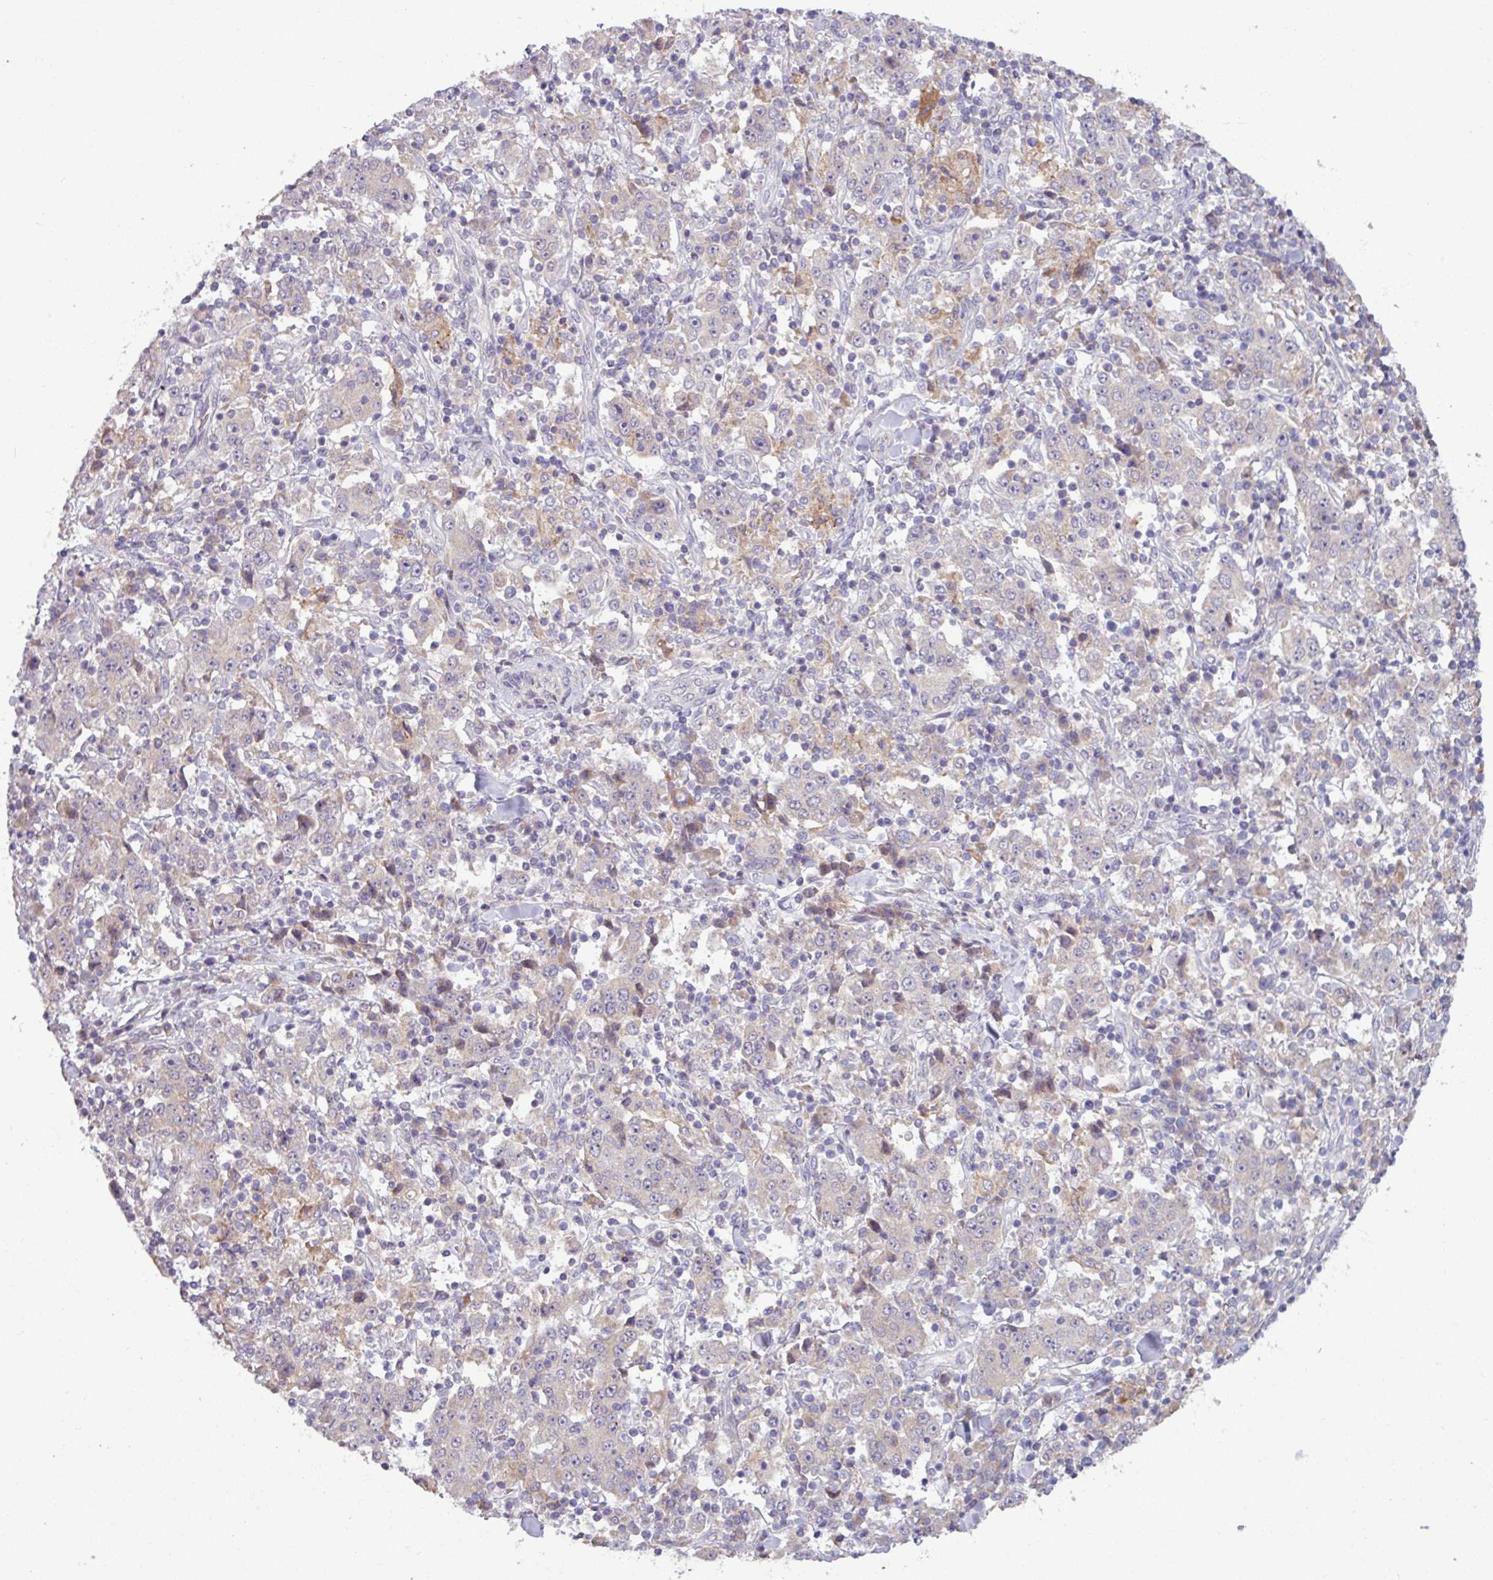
{"staining": {"intensity": "negative", "quantity": "none", "location": "none"}, "tissue": "stomach cancer", "cell_type": "Tumor cells", "image_type": "cancer", "snomed": [{"axis": "morphology", "description": "Normal tissue, NOS"}, {"axis": "morphology", "description": "Adenocarcinoma, NOS"}, {"axis": "topography", "description": "Stomach, upper"}, {"axis": "topography", "description": "Stomach"}], "caption": "Stomach adenocarcinoma was stained to show a protein in brown. There is no significant expression in tumor cells. Nuclei are stained in blue.", "gene": "OGFOD3", "patient": {"sex": "male", "age": 59}}